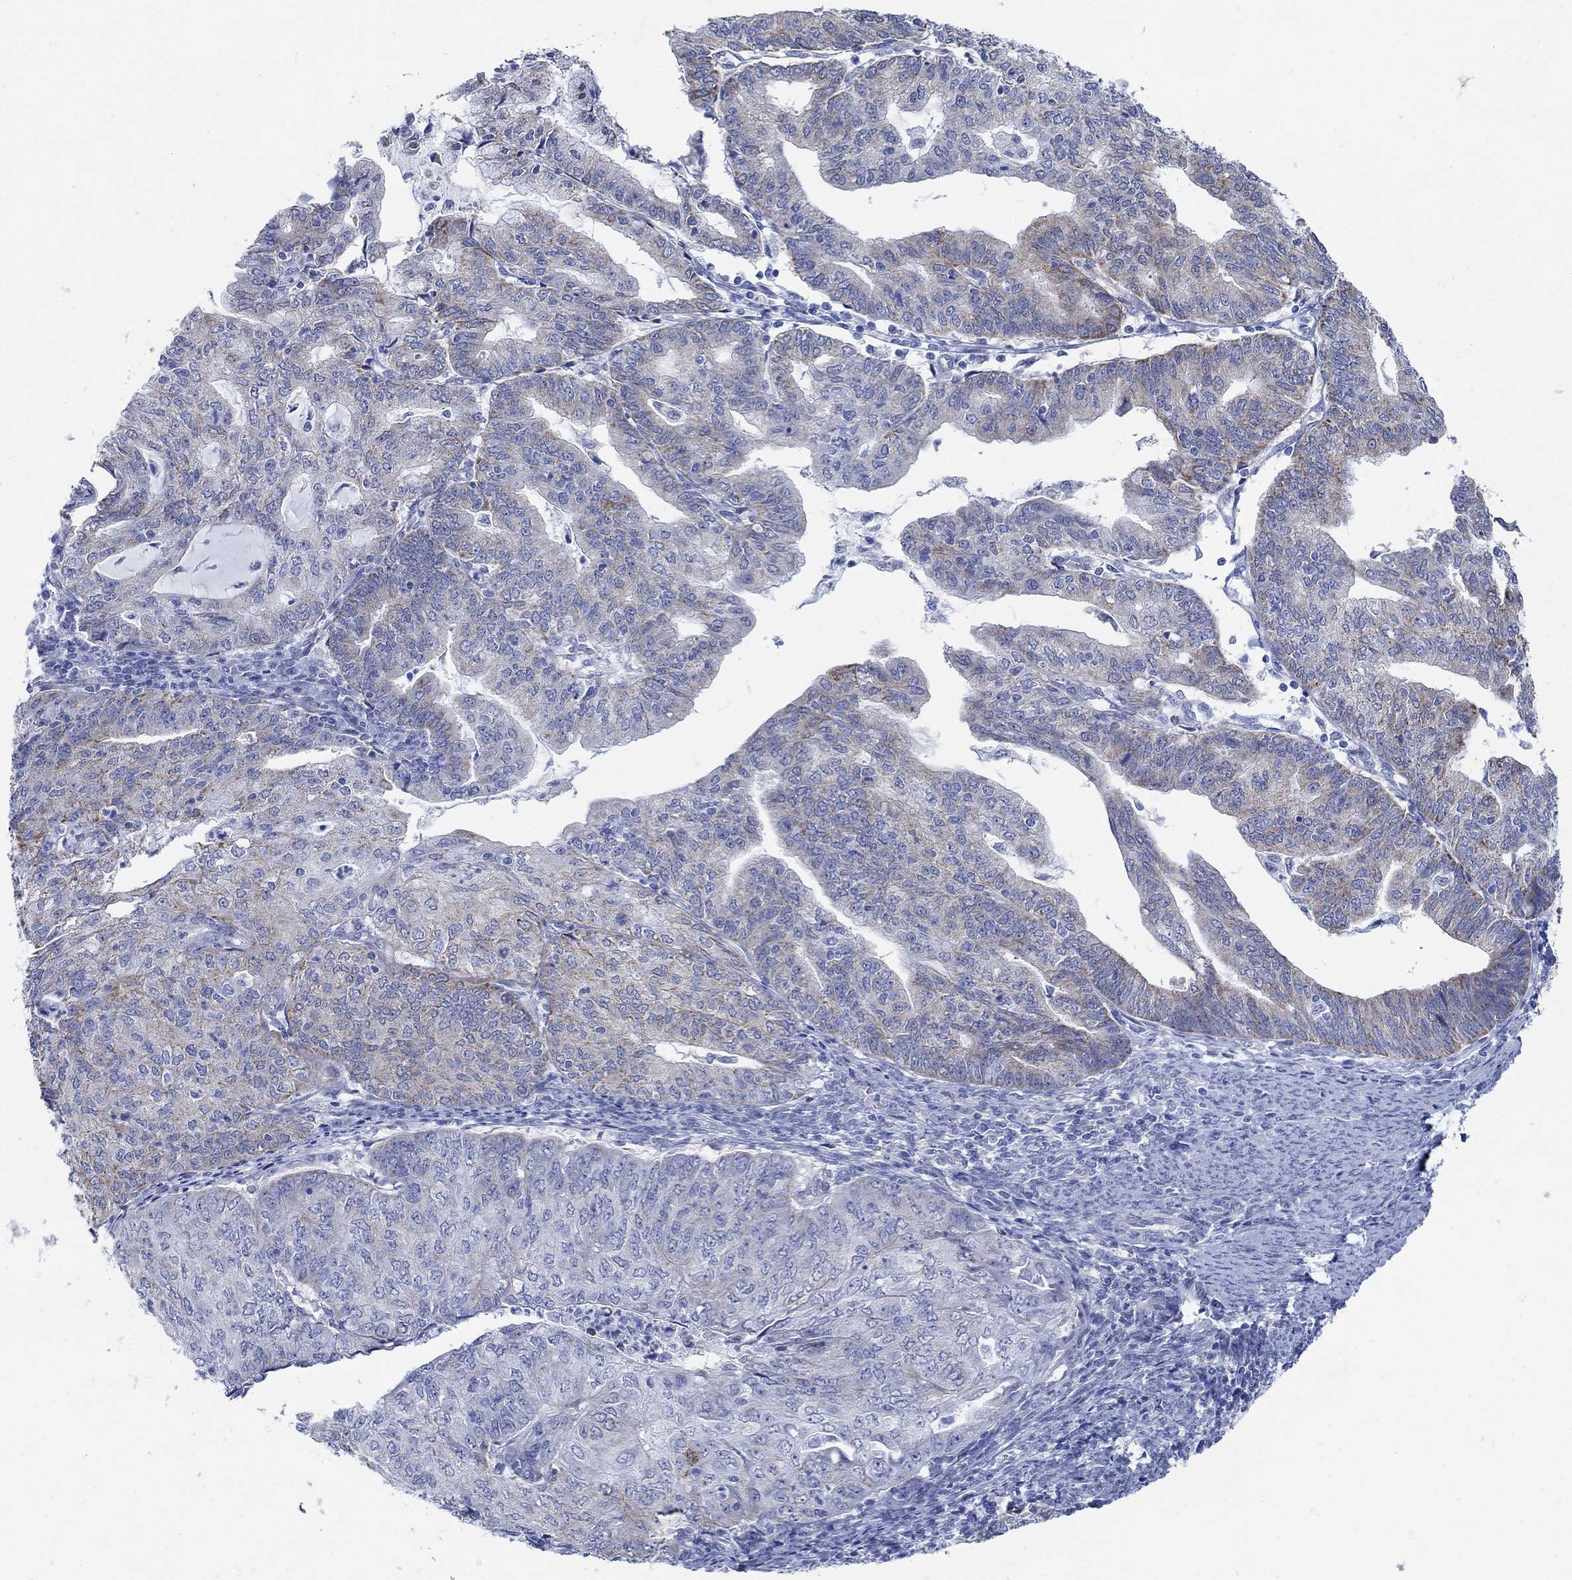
{"staining": {"intensity": "moderate", "quantity": "<25%", "location": "cytoplasmic/membranous"}, "tissue": "endometrial cancer", "cell_type": "Tumor cells", "image_type": "cancer", "snomed": [{"axis": "morphology", "description": "Adenocarcinoma, NOS"}, {"axis": "topography", "description": "Endometrium"}], "caption": "Immunohistochemistry (IHC) (DAB) staining of adenocarcinoma (endometrial) shows moderate cytoplasmic/membranous protein expression in about <25% of tumor cells.", "gene": "ZDHHC14", "patient": {"sex": "female", "age": 82}}